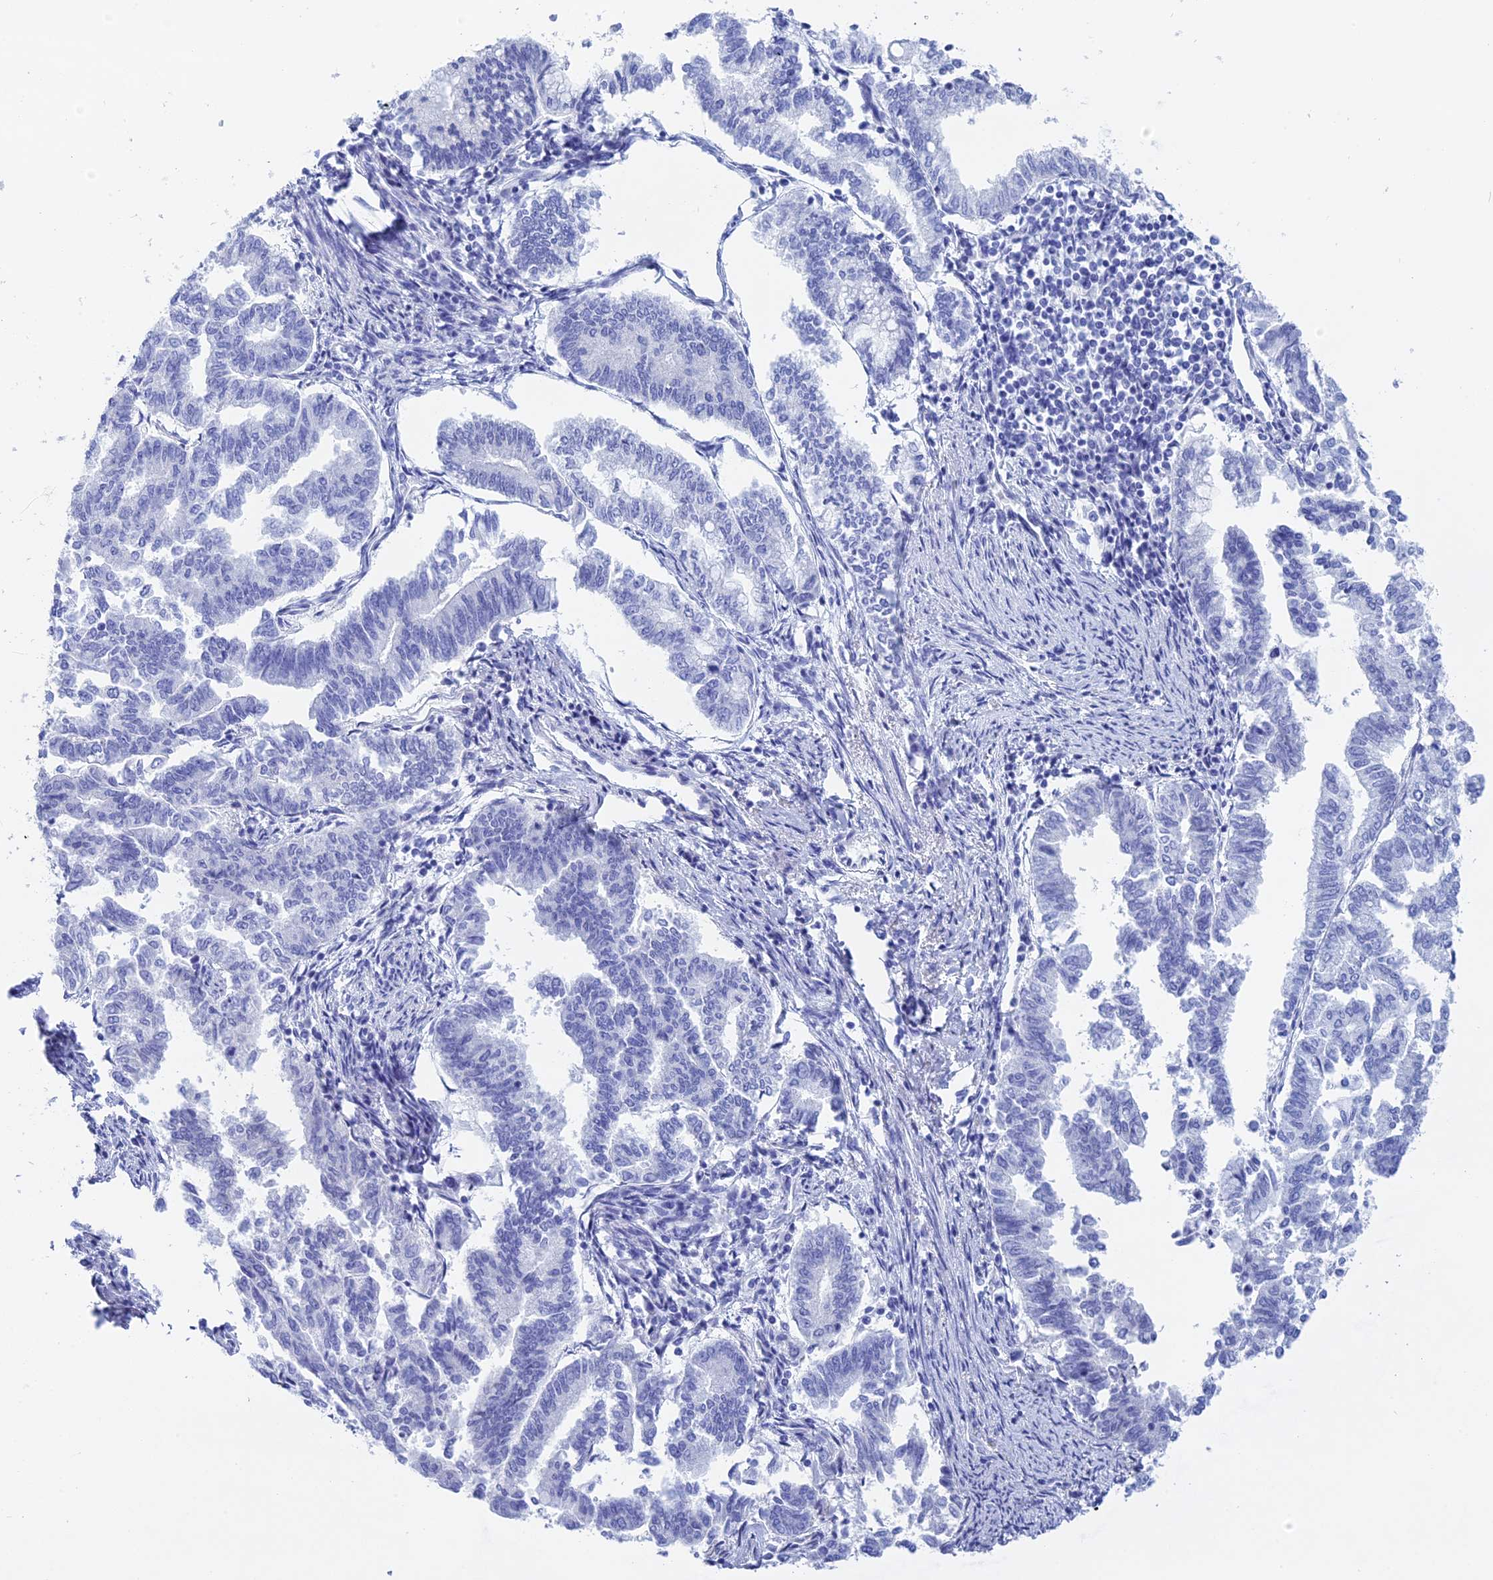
{"staining": {"intensity": "negative", "quantity": "none", "location": "none"}, "tissue": "endometrial cancer", "cell_type": "Tumor cells", "image_type": "cancer", "snomed": [{"axis": "morphology", "description": "Adenocarcinoma, NOS"}, {"axis": "topography", "description": "Endometrium"}], "caption": "This is an immunohistochemistry histopathology image of human endometrial adenocarcinoma. There is no staining in tumor cells.", "gene": "TEX101", "patient": {"sex": "female", "age": 79}}